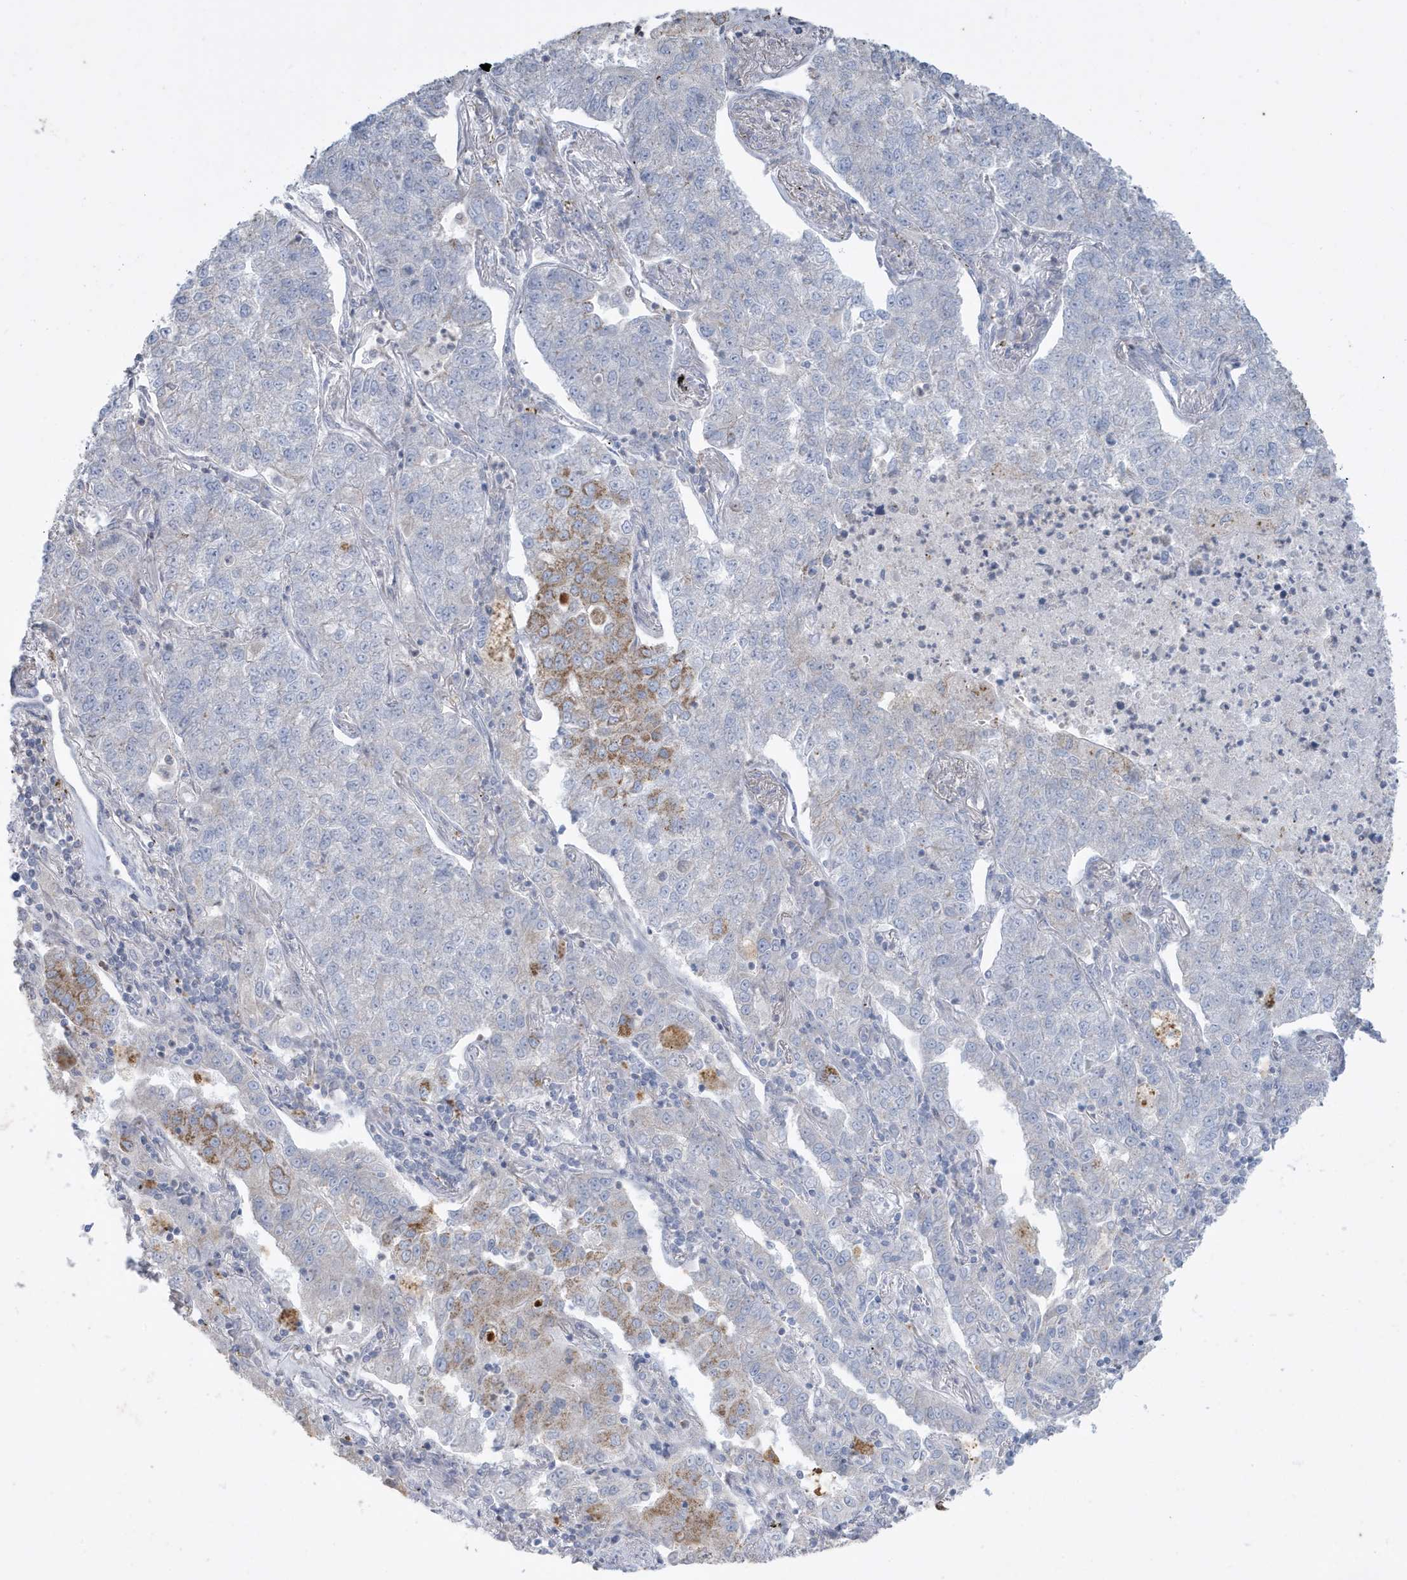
{"staining": {"intensity": "moderate", "quantity": "<25%", "location": "cytoplasmic/membranous"}, "tissue": "lung cancer", "cell_type": "Tumor cells", "image_type": "cancer", "snomed": [{"axis": "morphology", "description": "Adenocarcinoma, NOS"}, {"axis": "topography", "description": "Lung"}], "caption": "Lung cancer (adenocarcinoma) was stained to show a protein in brown. There is low levels of moderate cytoplasmic/membranous positivity in approximately <25% of tumor cells.", "gene": "FNDC1", "patient": {"sex": "male", "age": 49}}